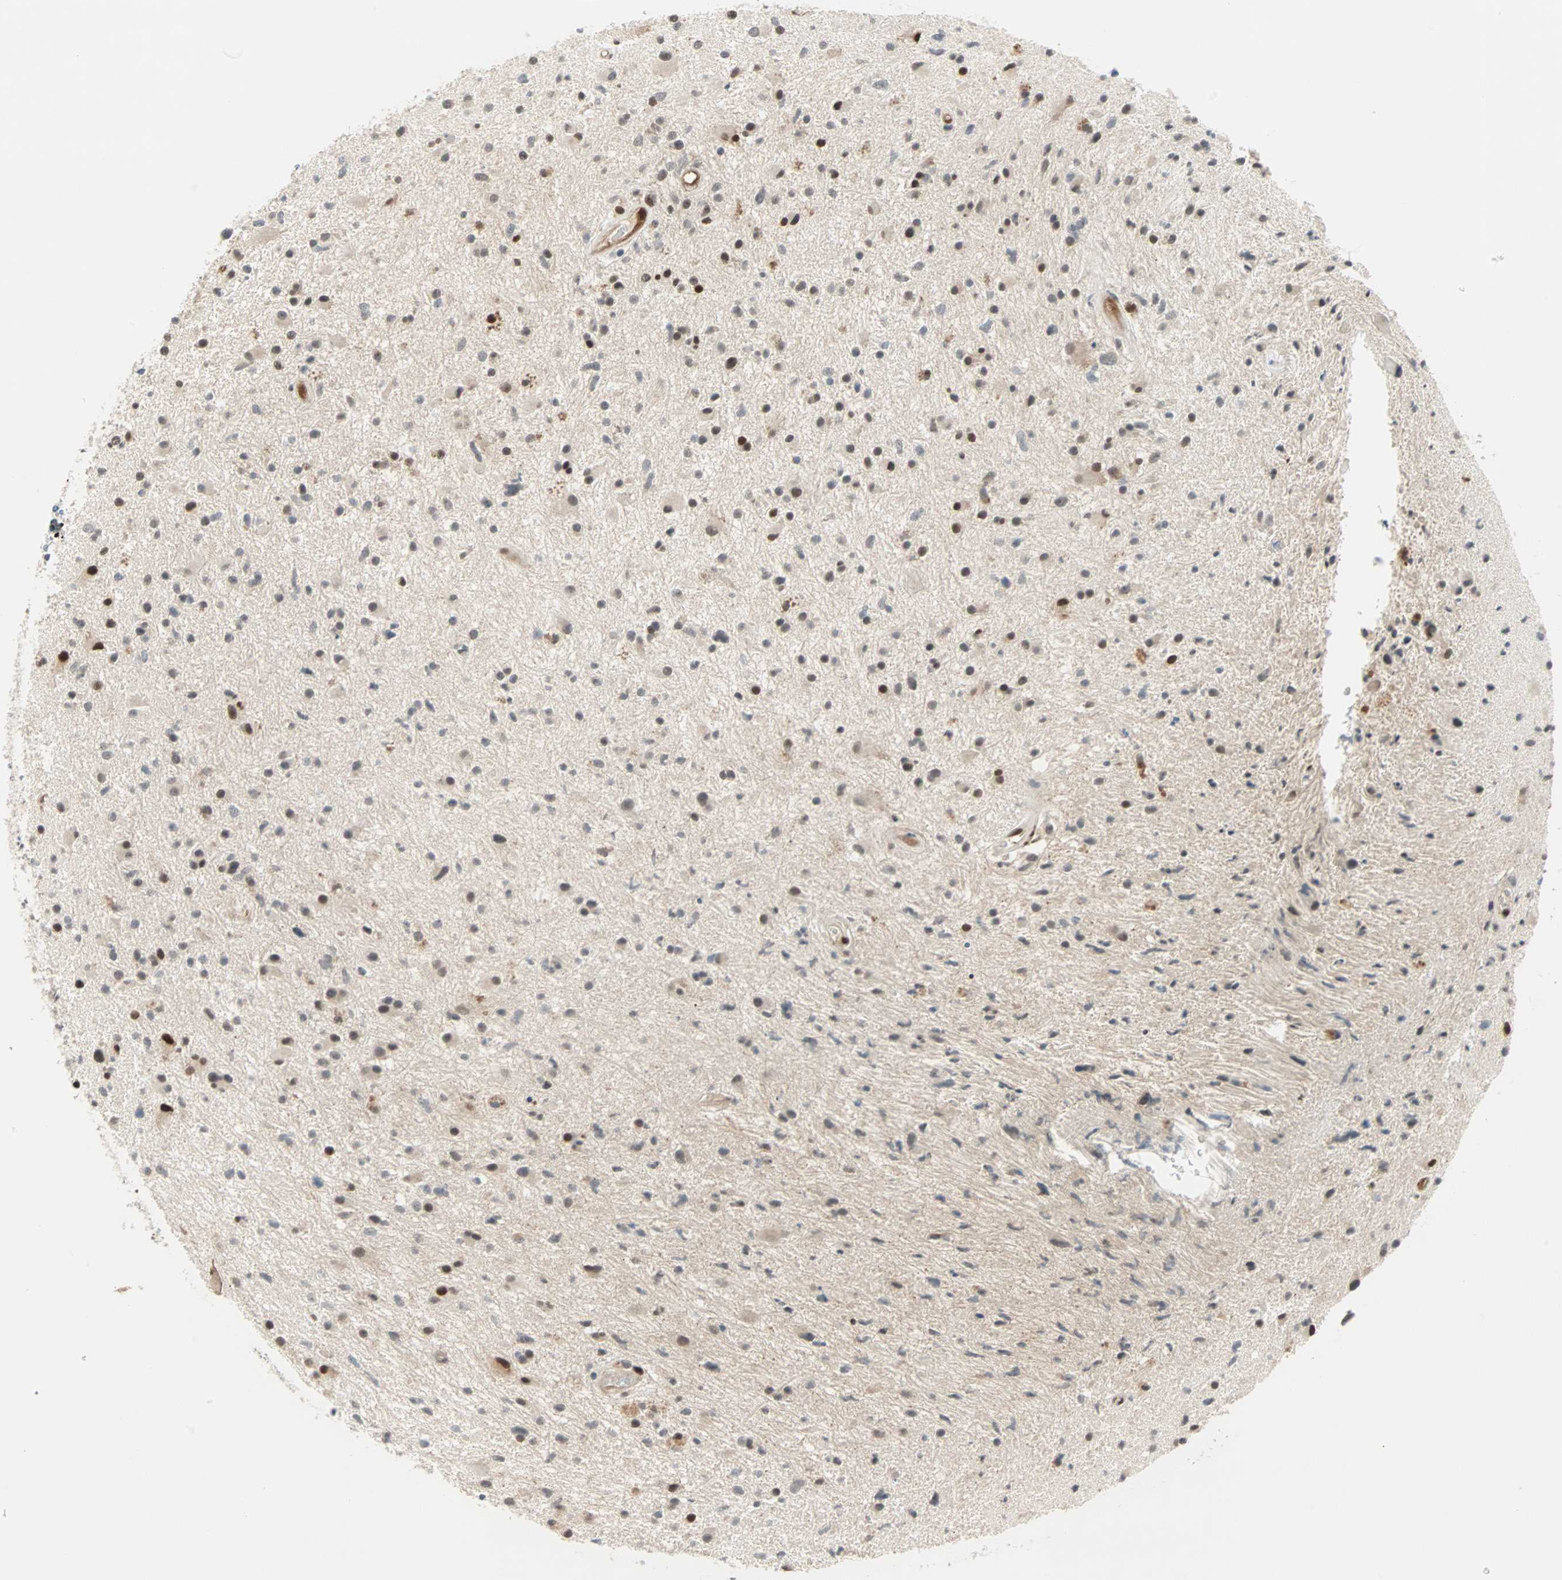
{"staining": {"intensity": "moderate", "quantity": ">75%", "location": "cytoplasmic/membranous,nuclear"}, "tissue": "glioma", "cell_type": "Tumor cells", "image_type": "cancer", "snomed": [{"axis": "morphology", "description": "Glioma, malignant, High grade"}, {"axis": "topography", "description": "Brain"}], "caption": "The immunohistochemical stain labels moderate cytoplasmic/membranous and nuclear positivity in tumor cells of malignant glioma (high-grade) tissue.", "gene": "WWTR1", "patient": {"sex": "male", "age": 33}}